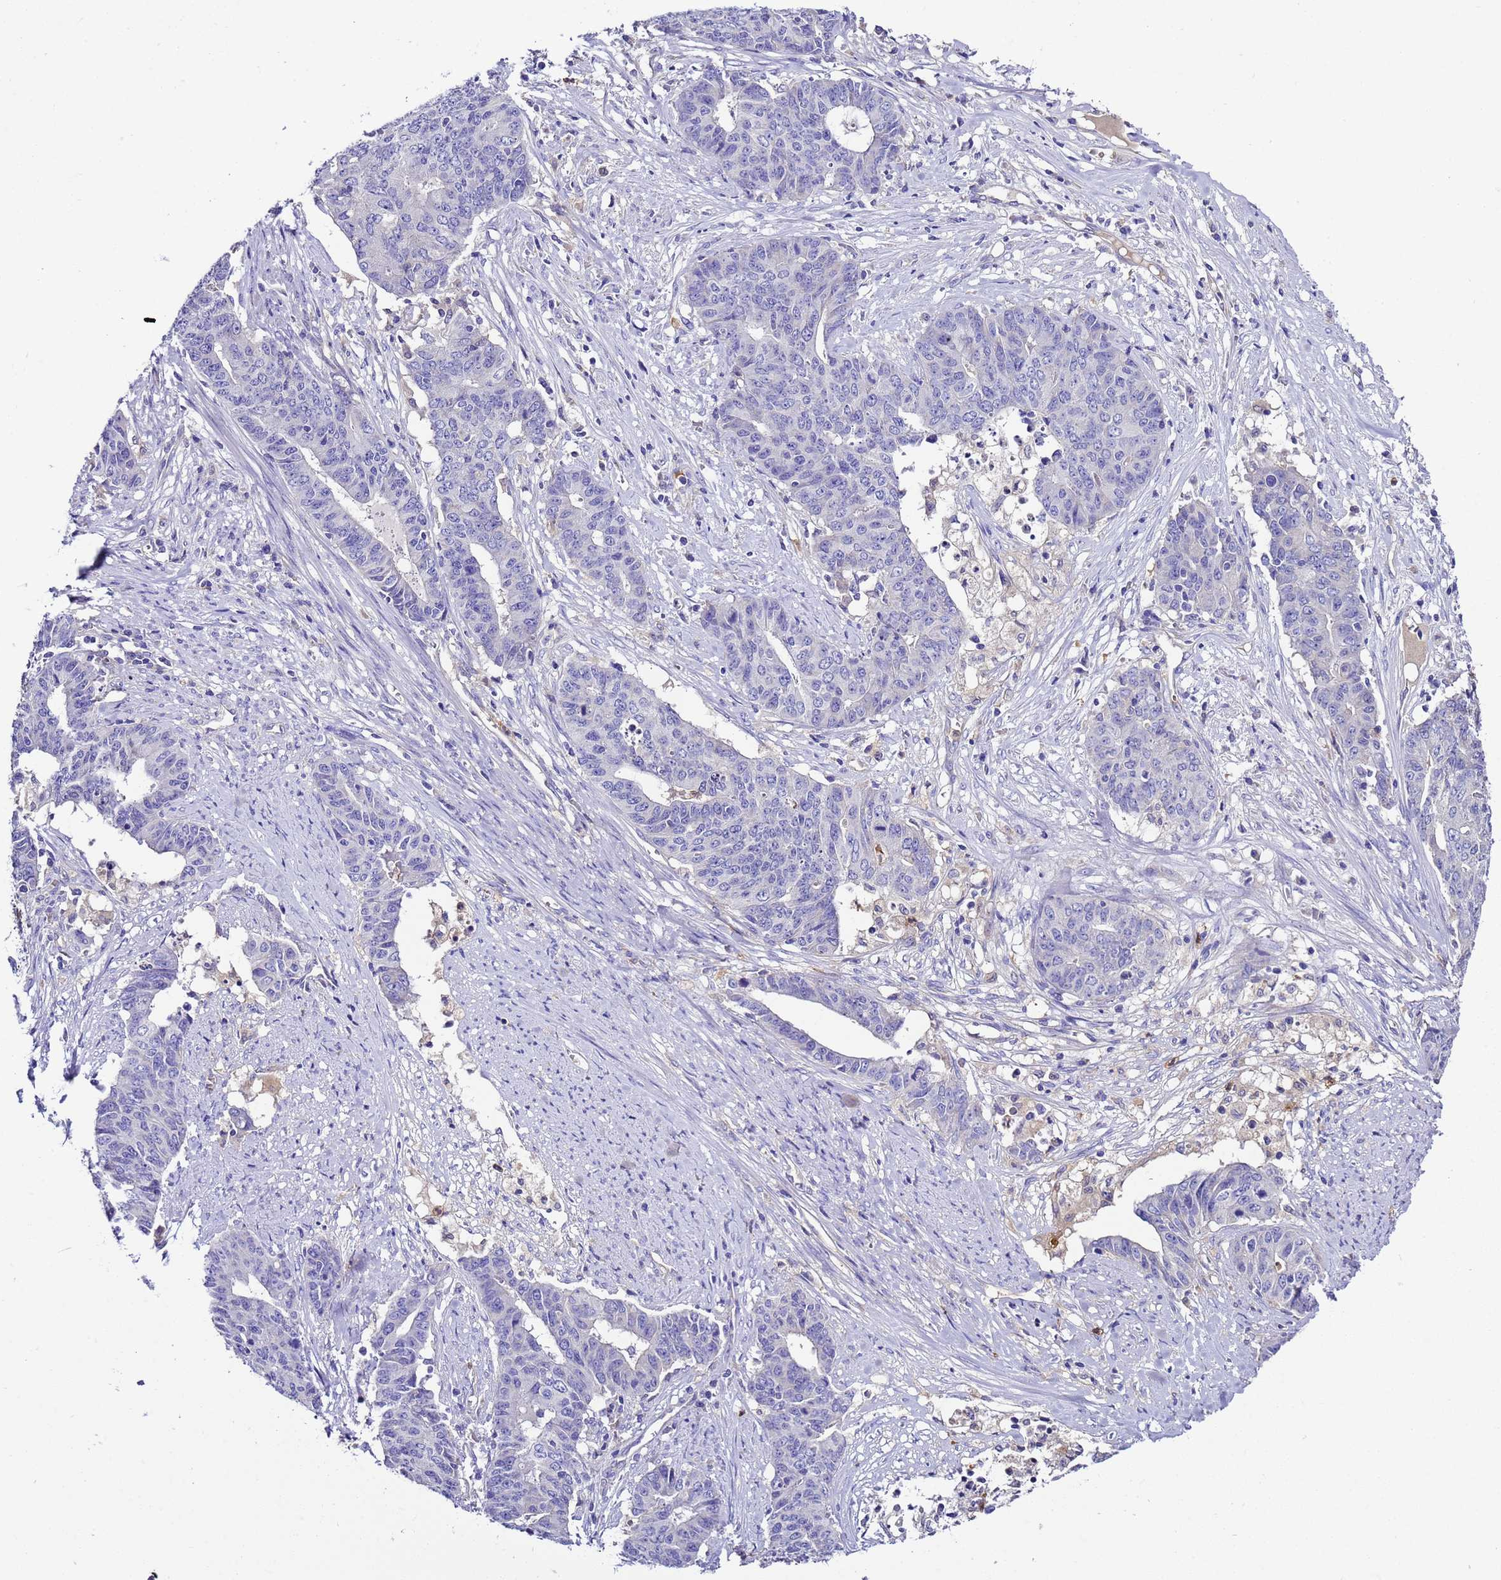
{"staining": {"intensity": "negative", "quantity": "none", "location": "none"}, "tissue": "endometrial cancer", "cell_type": "Tumor cells", "image_type": "cancer", "snomed": [{"axis": "morphology", "description": "Adenocarcinoma, NOS"}, {"axis": "topography", "description": "Endometrium"}], "caption": "An immunohistochemistry photomicrograph of endometrial adenocarcinoma is shown. There is no staining in tumor cells of endometrial adenocarcinoma. The staining is performed using DAB brown chromogen with nuclei counter-stained in using hematoxylin.", "gene": "UGT2A1", "patient": {"sex": "female", "age": 59}}